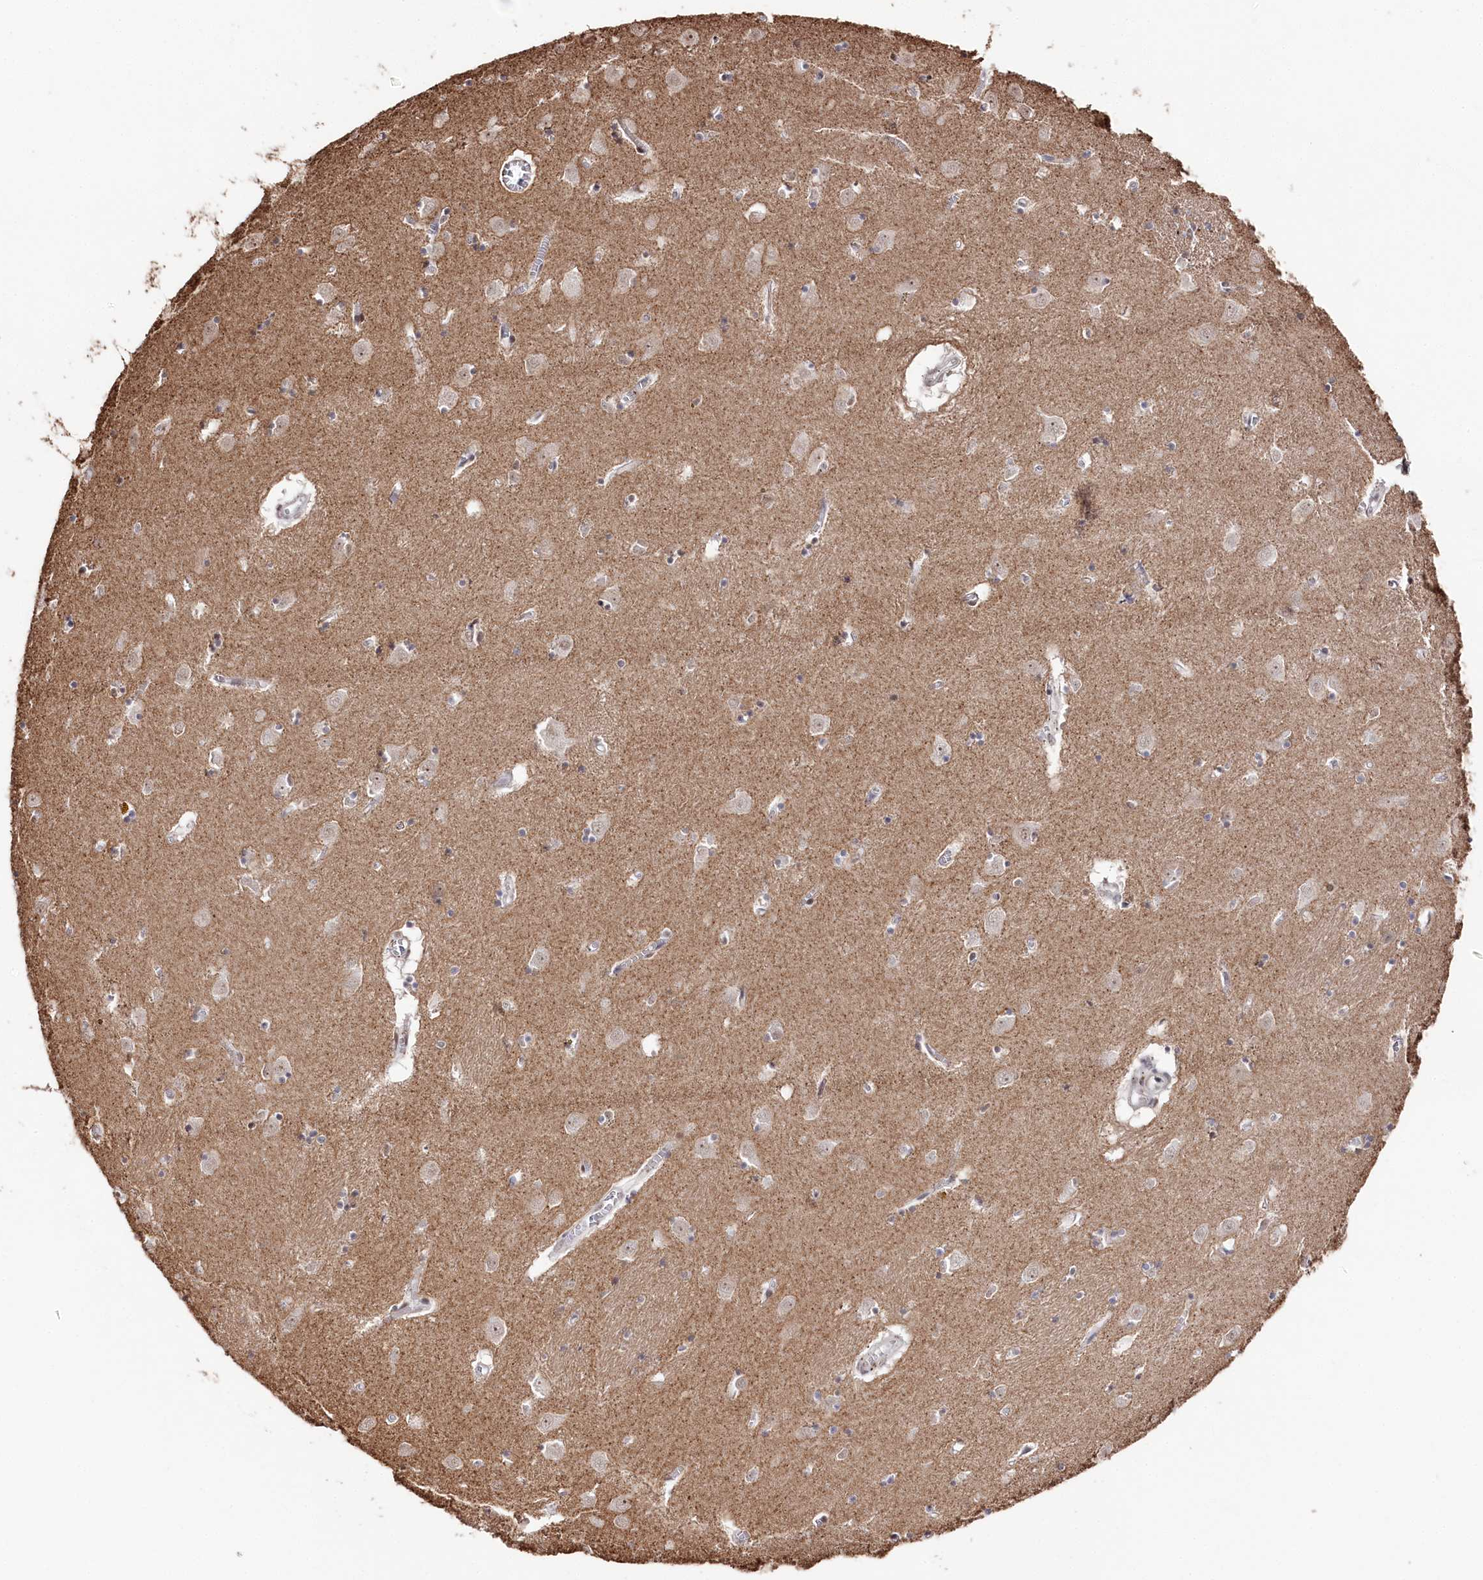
{"staining": {"intensity": "moderate", "quantity": "<25%", "location": "nuclear"}, "tissue": "caudate", "cell_type": "Glial cells", "image_type": "normal", "snomed": [{"axis": "morphology", "description": "Normal tissue, NOS"}, {"axis": "topography", "description": "Lateral ventricle wall"}], "caption": "Brown immunohistochemical staining in benign caudate exhibits moderate nuclear positivity in about <25% of glial cells. (Brightfield microscopy of DAB IHC at high magnification).", "gene": "POLR2H", "patient": {"sex": "male", "age": 70}}